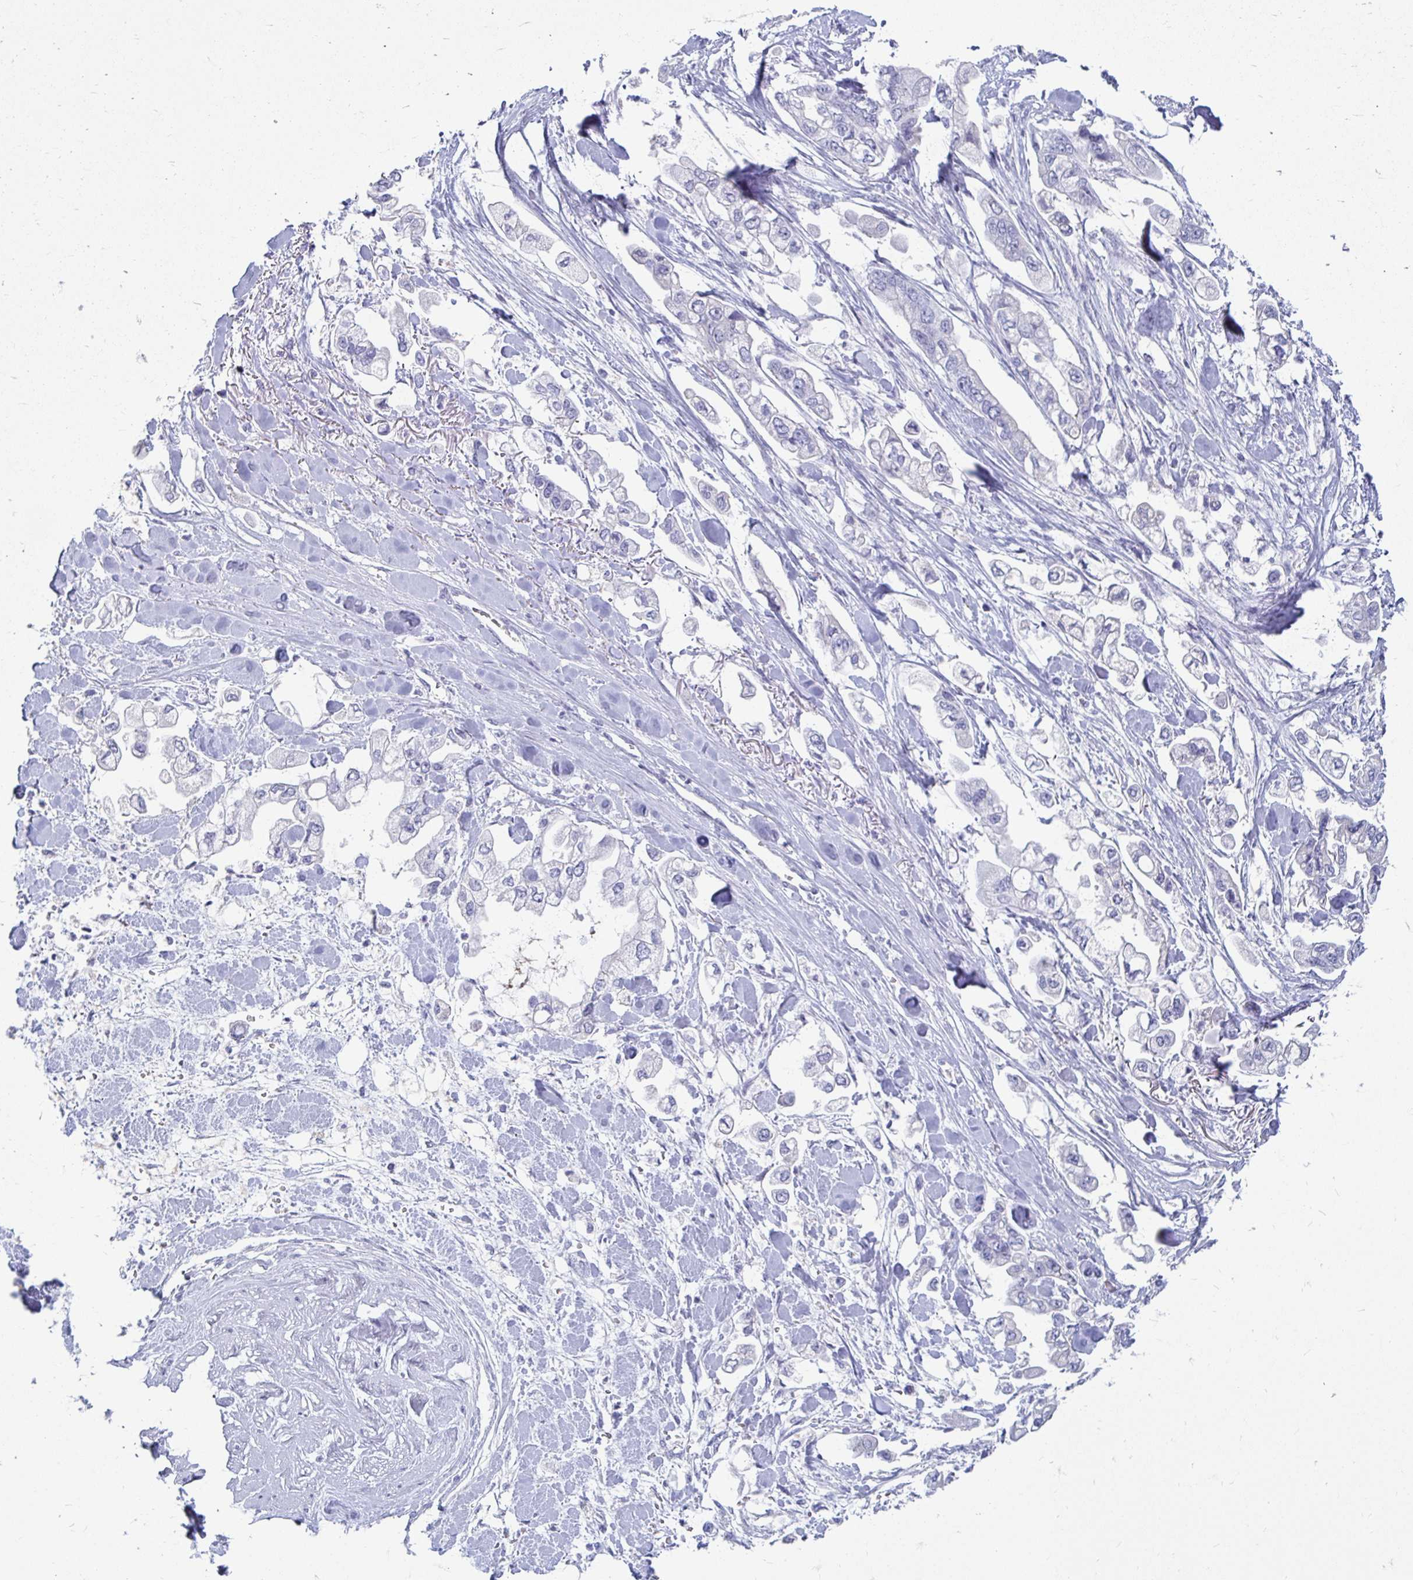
{"staining": {"intensity": "negative", "quantity": "none", "location": "none"}, "tissue": "stomach cancer", "cell_type": "Tumor cells", "image_type": "cancer", "snomed": [{"axis": "morphology", "description": "Adenocarcinoma, NOS"}, {"axis": "topography", "description": "Stomach"}], "caption": "This is an immunohistochemistry photomicrograph of stomach cancer (adenocarcinoma). There is no expression in tumor cells.", "gene": "PEG10", "patient": {"sex": "male", "age": 62}}